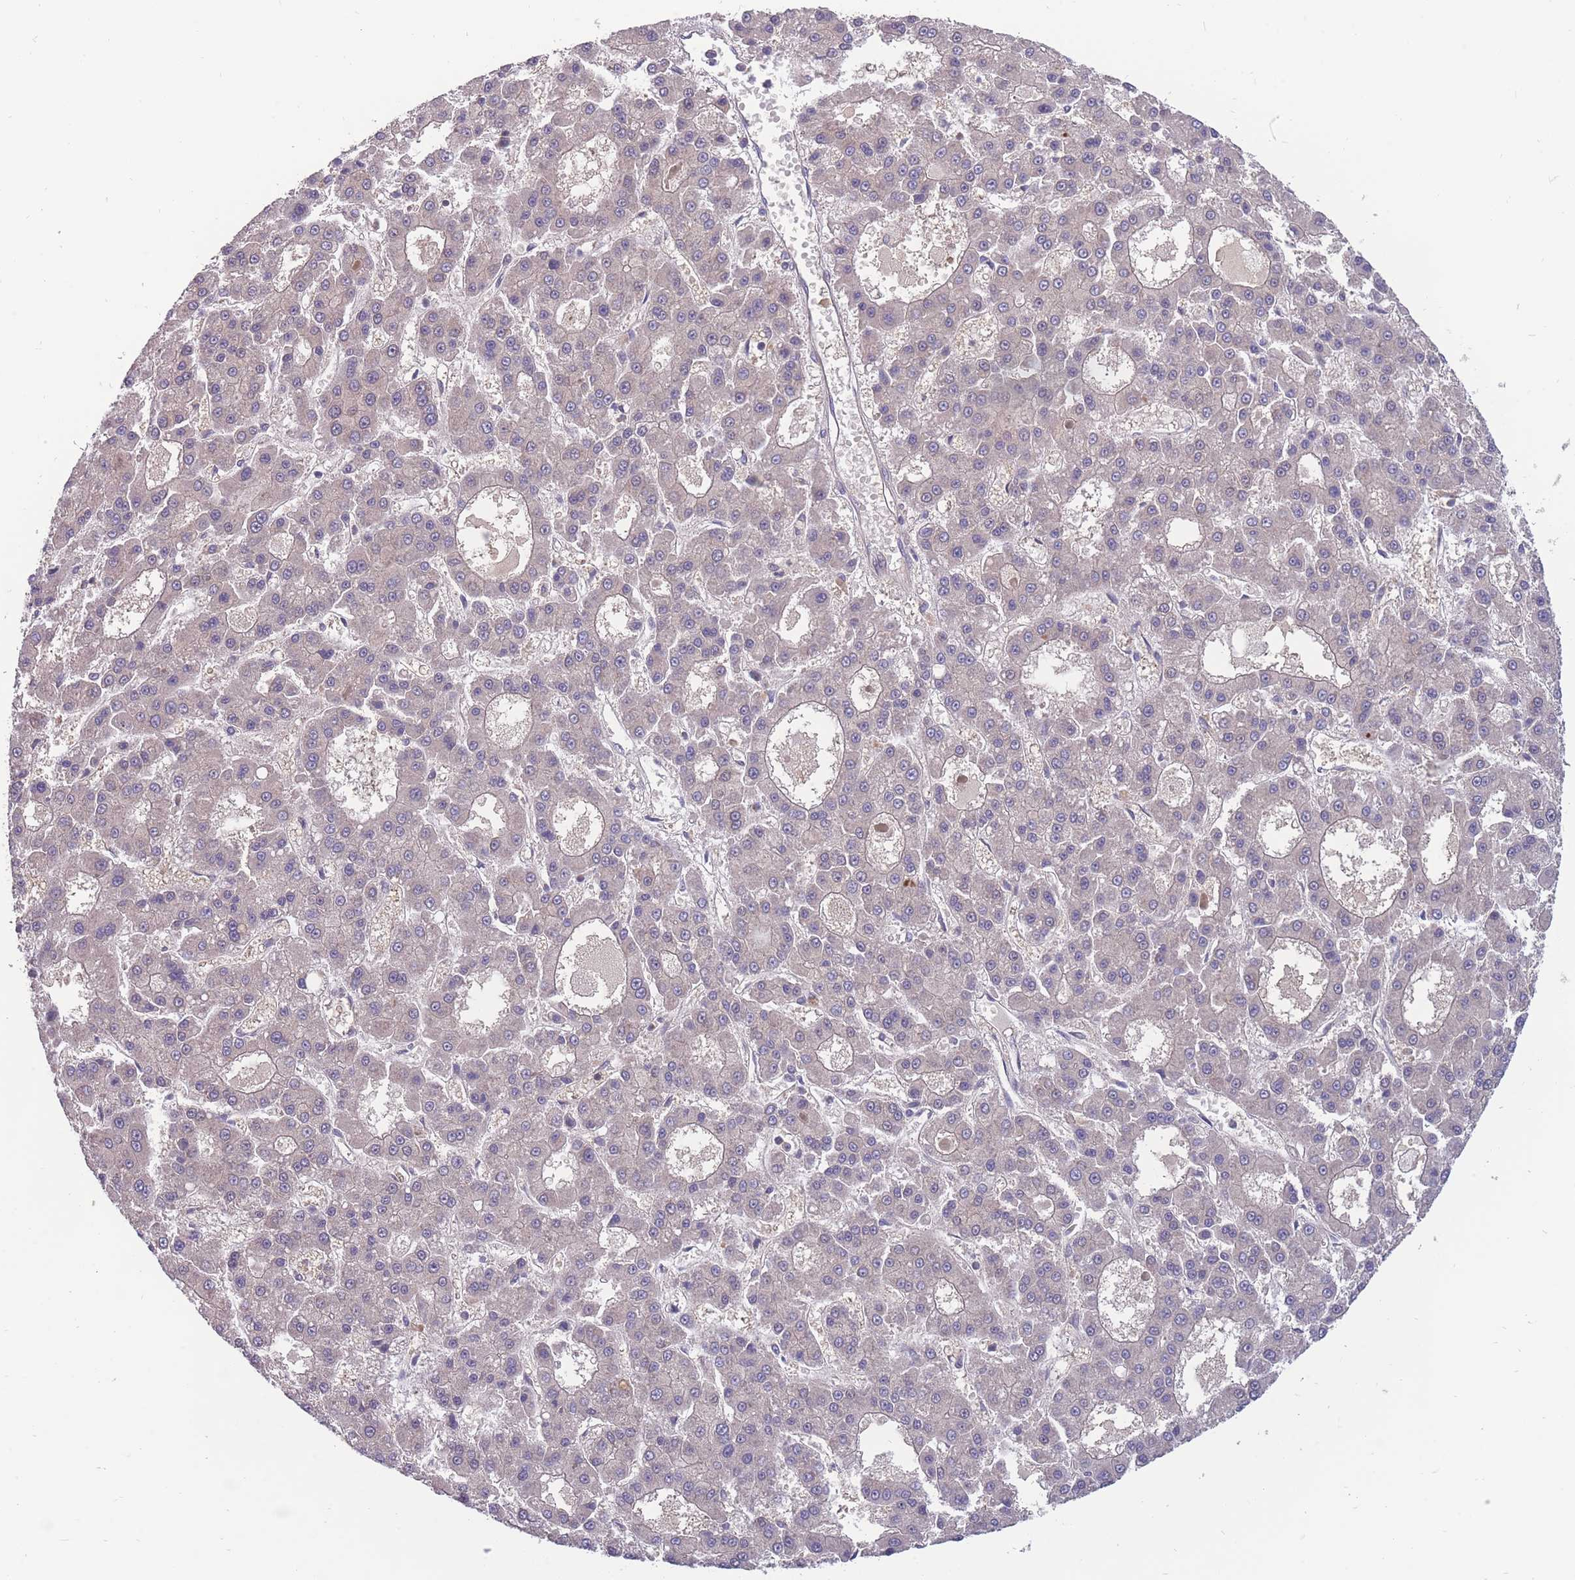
{"staining": {"intensity": "negative", "quantity": "none", "location": "none"}, "tissue": "liver cancer", "cell_type": "Tumor cells", "image_type": "cancer", "snomed": [{"axis": "morphology", "description": "Carcinoma, Hepatocellular, NOS"}, {"axis": "topography", "description": "Liver"}], "caption": "This is an immunohistochemistry (IHC) micrograph of hepatocellular carcinoma (liver). There is no positivity in tumor cells.", "gene": "UBE2N", "patient": {"sex": "male", "age": 70}}